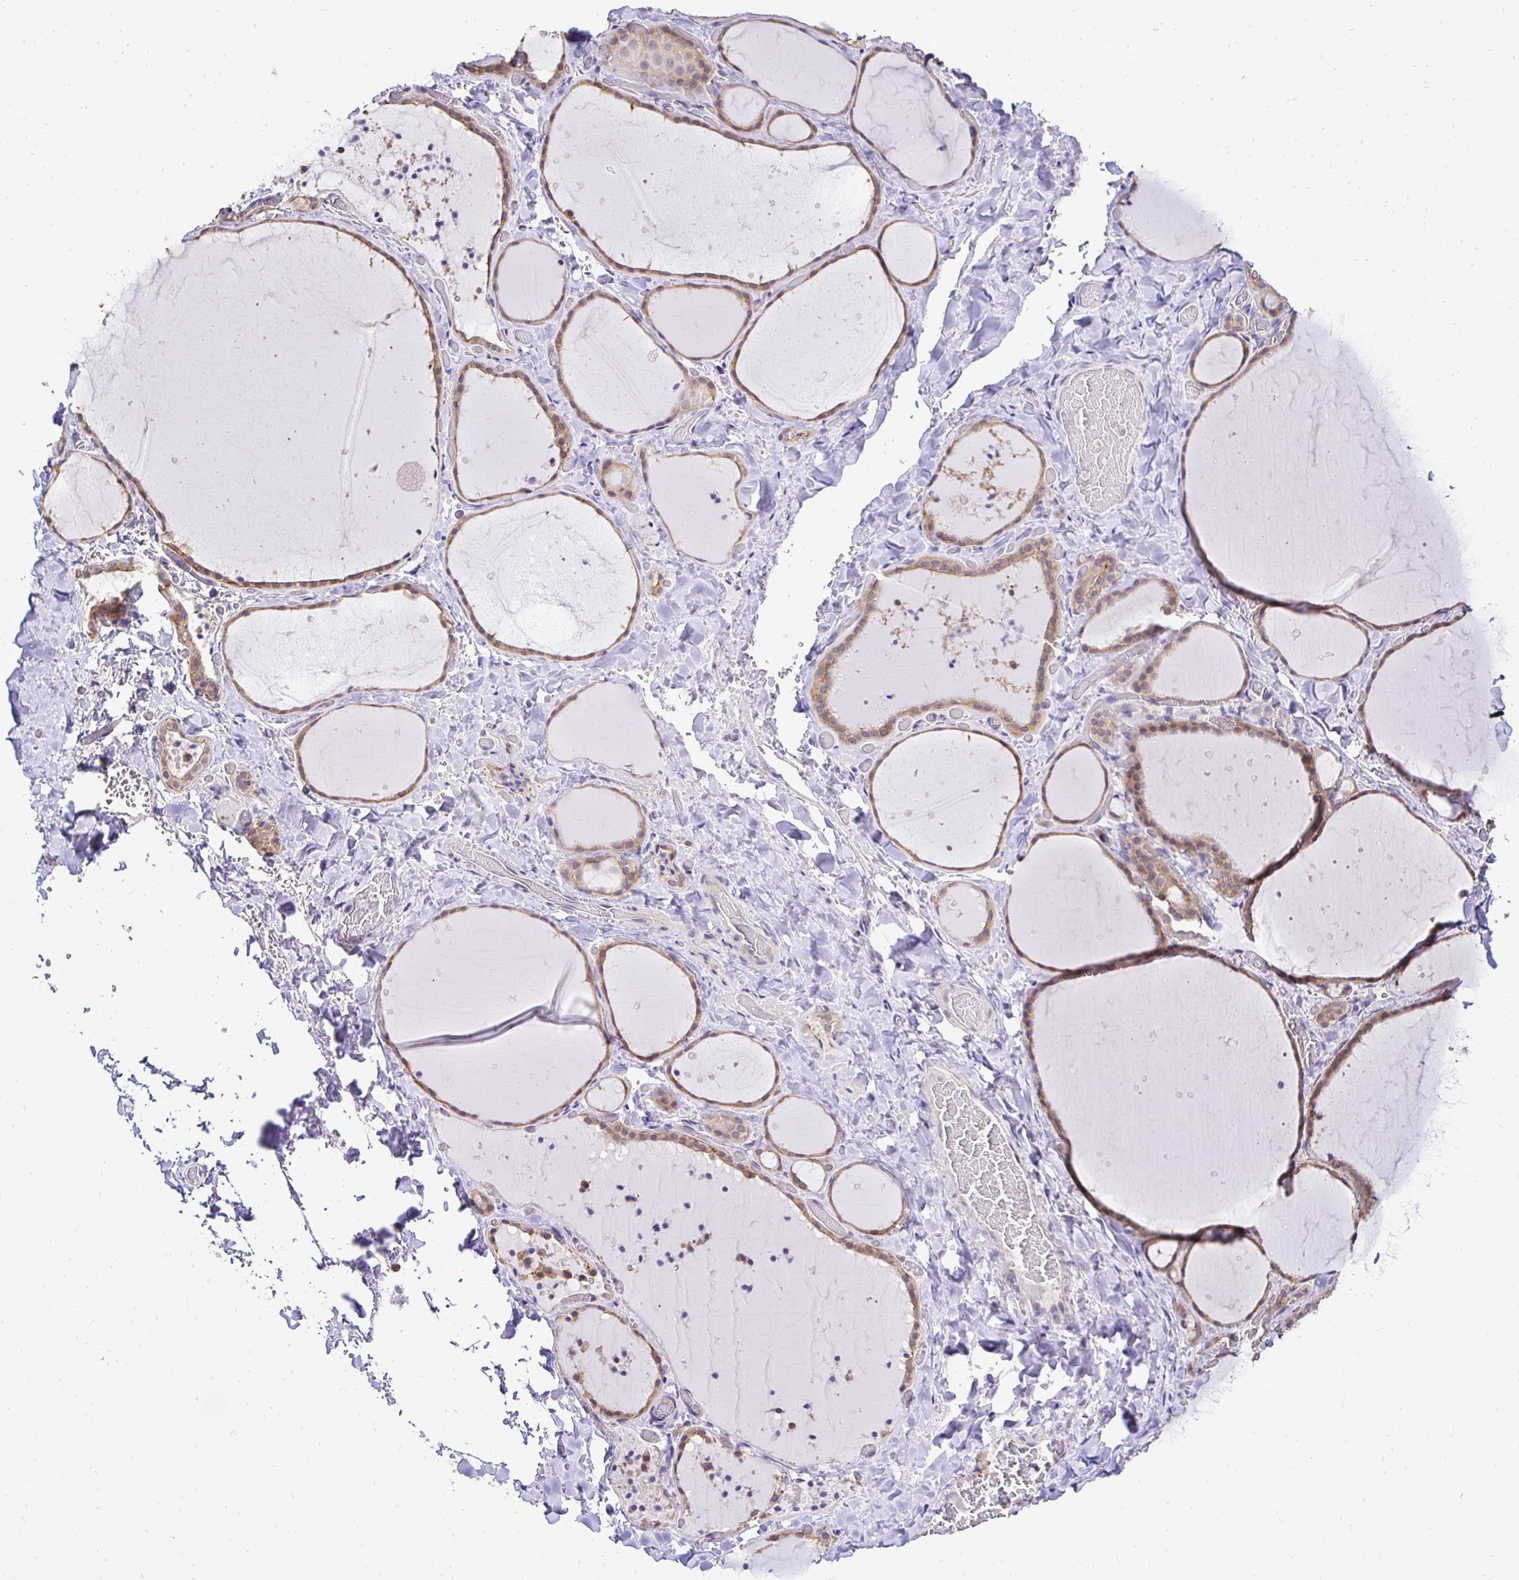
{"staining": {"intensity": "weak", "quantity": "25%-75%", "location": "cytoplasmic/membranous"}, "tissue": "thyroid gland", "cell_type": "Glandular cells", "image_type": "normal", "snomed": [{"axis": "morphology", "description": "Normal tissue, NOS"}, {"axis": "topography", "description": "Thyroid gland"}], "caption": "Immunohistochemistry (IHC) histopathology image of normal thyroid gland: thyroid gland stained using IHC reveals low levels of weak protein expression localized specifically in the cytoplasmic/membranous of glandular cells, appearing as a cytoplasmic/membranous brown color.", "gene": "SLC9A1", "patient": {"sex": "female", "age": 36}}